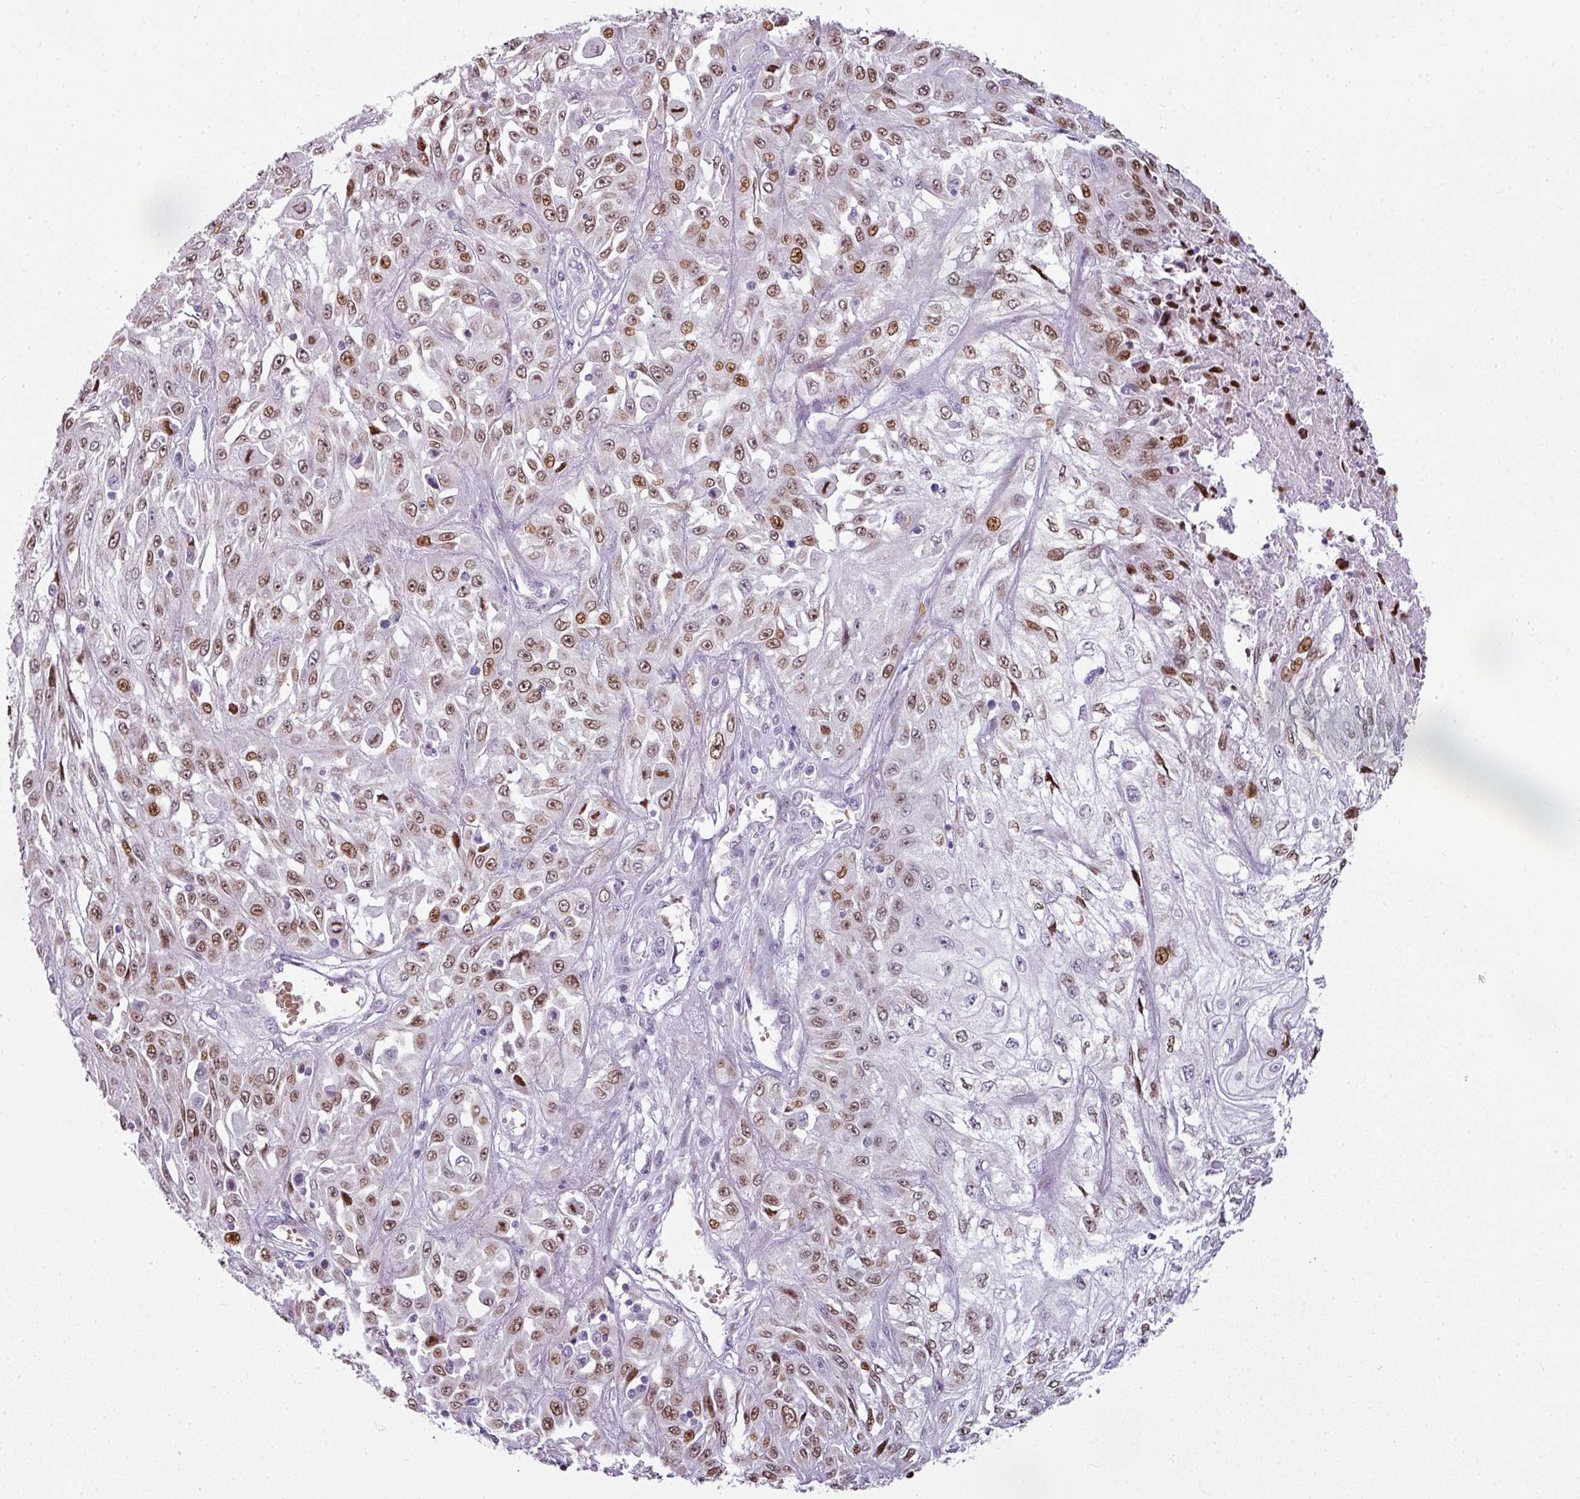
{"staining": {"intensity": "moderate", "quantity": "25%-75%", "location": "nuclear"}, "tissue": "skin cancer", "cell_type": "Tumor cells", "image_type": "cancer", "snomed": [{"axis": "morphology", "description": "Squamous cell carcinoma, NOS"}, {"axis": "morphology", "description": "Squamous cell carcinoma, metastatic, NOS"}, {"axis": "topography", "description": "Skin"}, {"axis": "topography", "description": "Lymph node"}], "caption": "Immunohistochemical staining of skin cancer shows medium levels of moderate nuclear protein staining in approximately 25%-75% of tumor cells. (IHC, brightfield microscopy, high magnification).", "gene": "SYT8", "patient": {"sex": "male", "age": 75}}